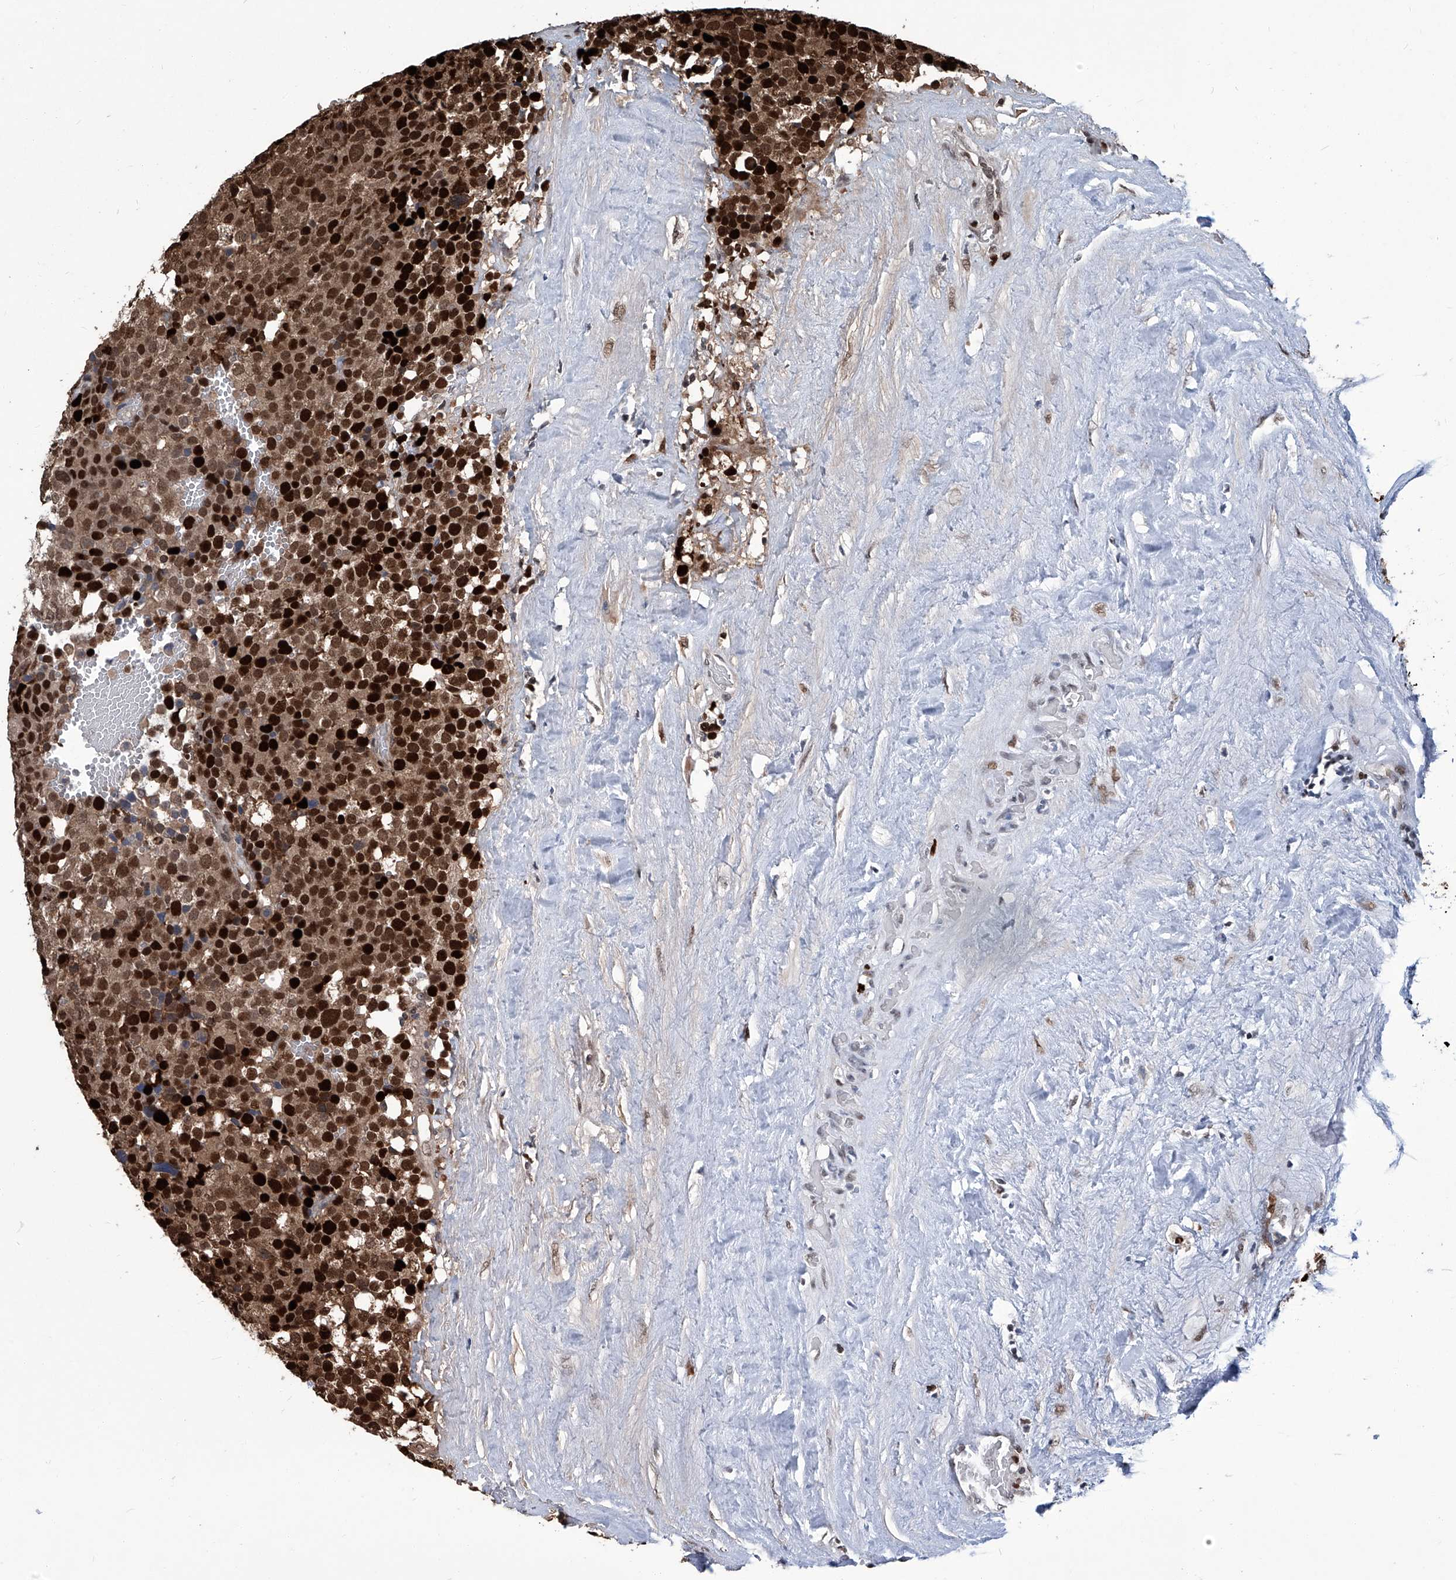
{"staining": {"intensity": "strong", "quantity": ">75%", "location": "cytoplasmic/membranous,nuclear"}, "tissue": "testis cancer", "cell_type": "Tumor cells", "image_type": "cancer", "snomed": [{"axis": "morphology", "description": "Seminoma, NOS"}, {"axis": "topography", "description": "Testis"}], "caption": "Protein expression analysis of human seminoma (testis) reveals strong cytoplasmic/membranous and nuclear positivity in about >75% of tumor cells.", "gene": "PCNA", "patient": {"sex": "male", "age": 71}}